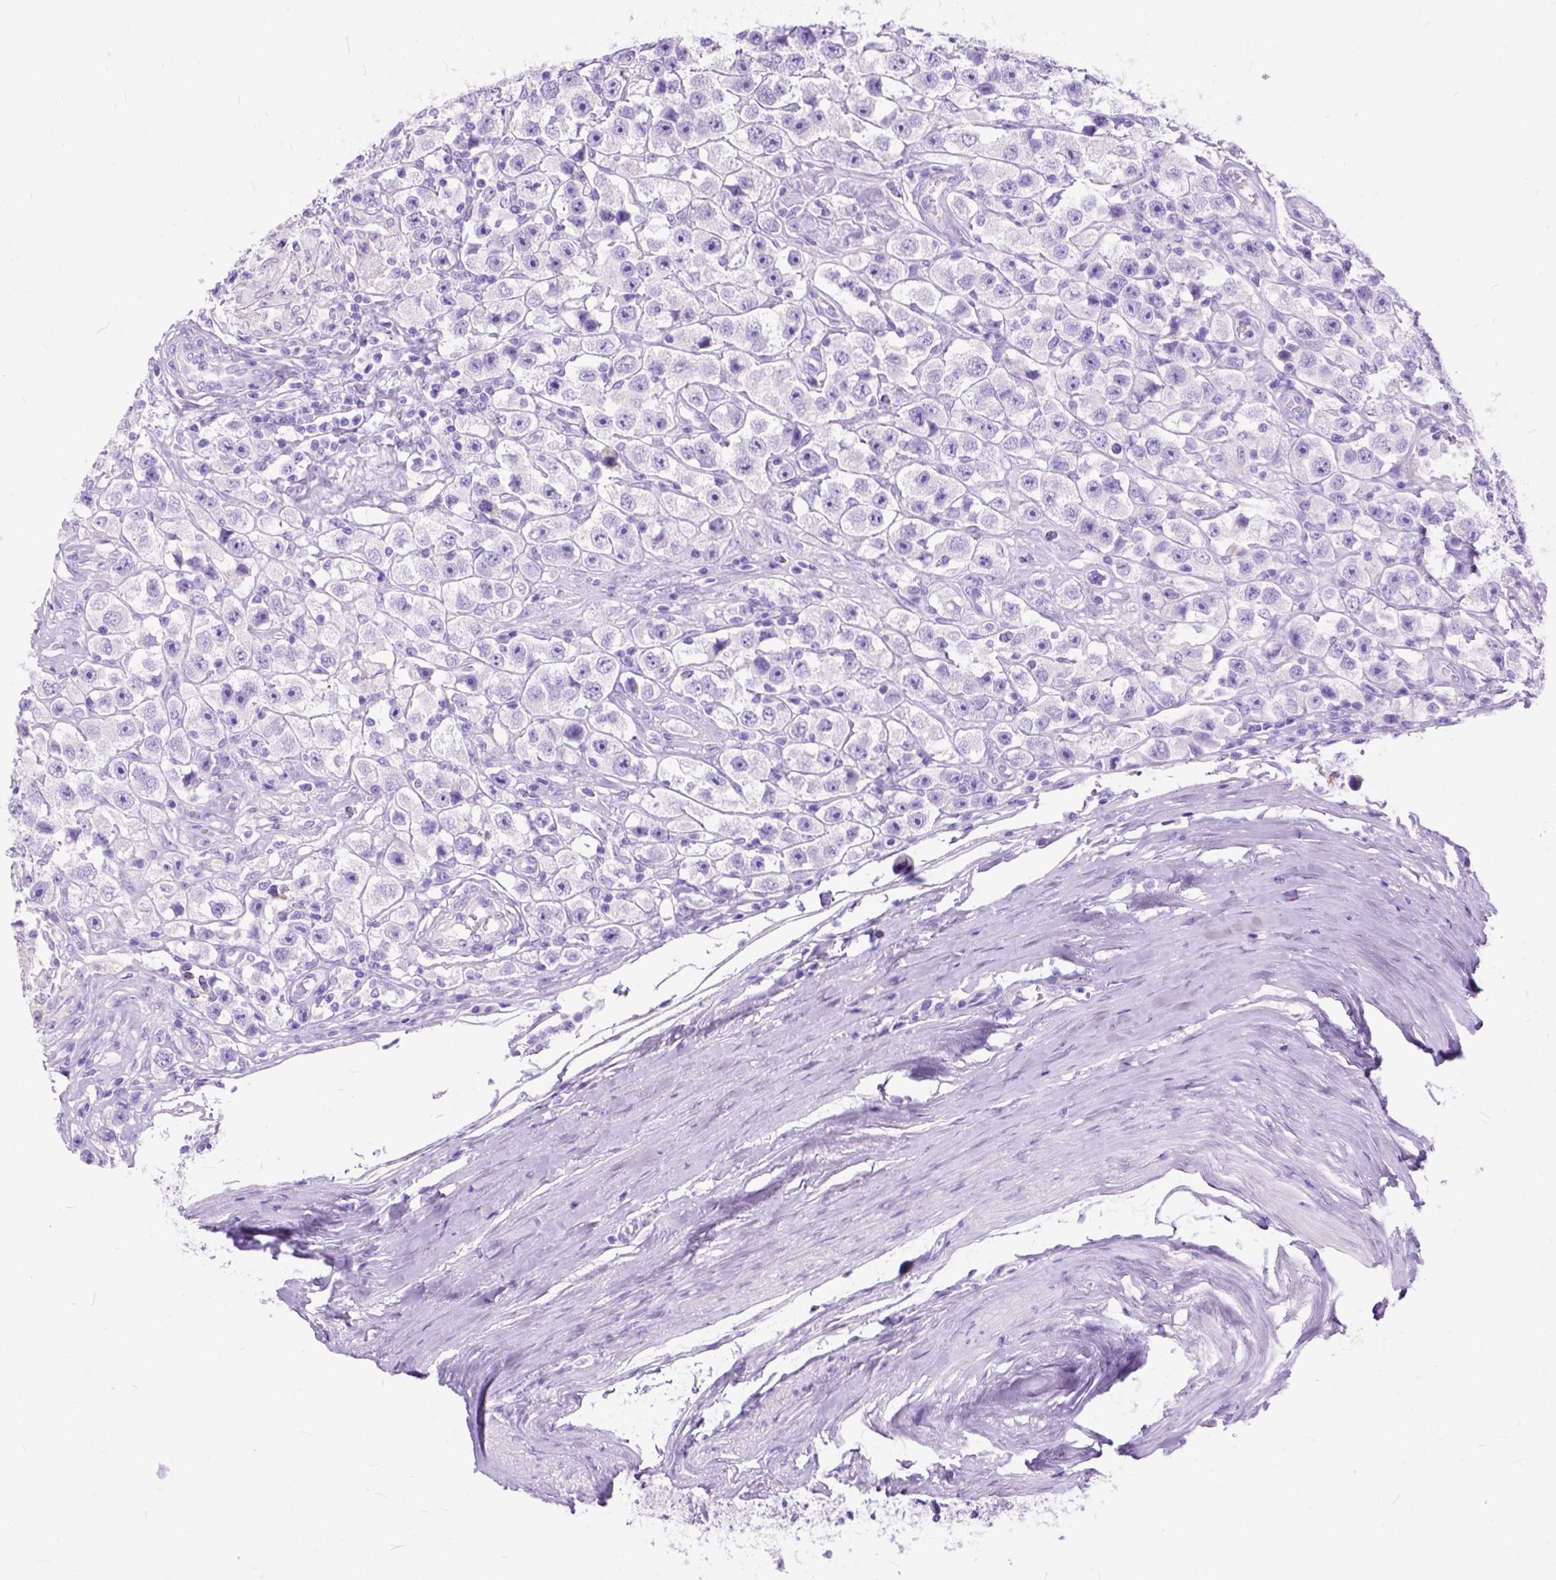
{"staining": {"intensity": "negative", "quantity": "none", "location": "none"}, "tissue": "testis cancer", "cell_type": "Tumor cells", "image_type": "cancer", "snomed": [{"axis": "morphology", "description": "Seminoma, NOS"}, {"axis": "topography", "description": "Testis"}], "caption": "Tumor cells are negative for brown protein staining in testis cancer. (Stains: DAB (3,3'-diaminobenzidine) immunohistochemistry (IHC) with hematoxylin counter stain, Microscopy: brightfield microscopy at high magnification).", "gene": "C1QTNF3", "patient": {"sex": "male", "age": 45}}